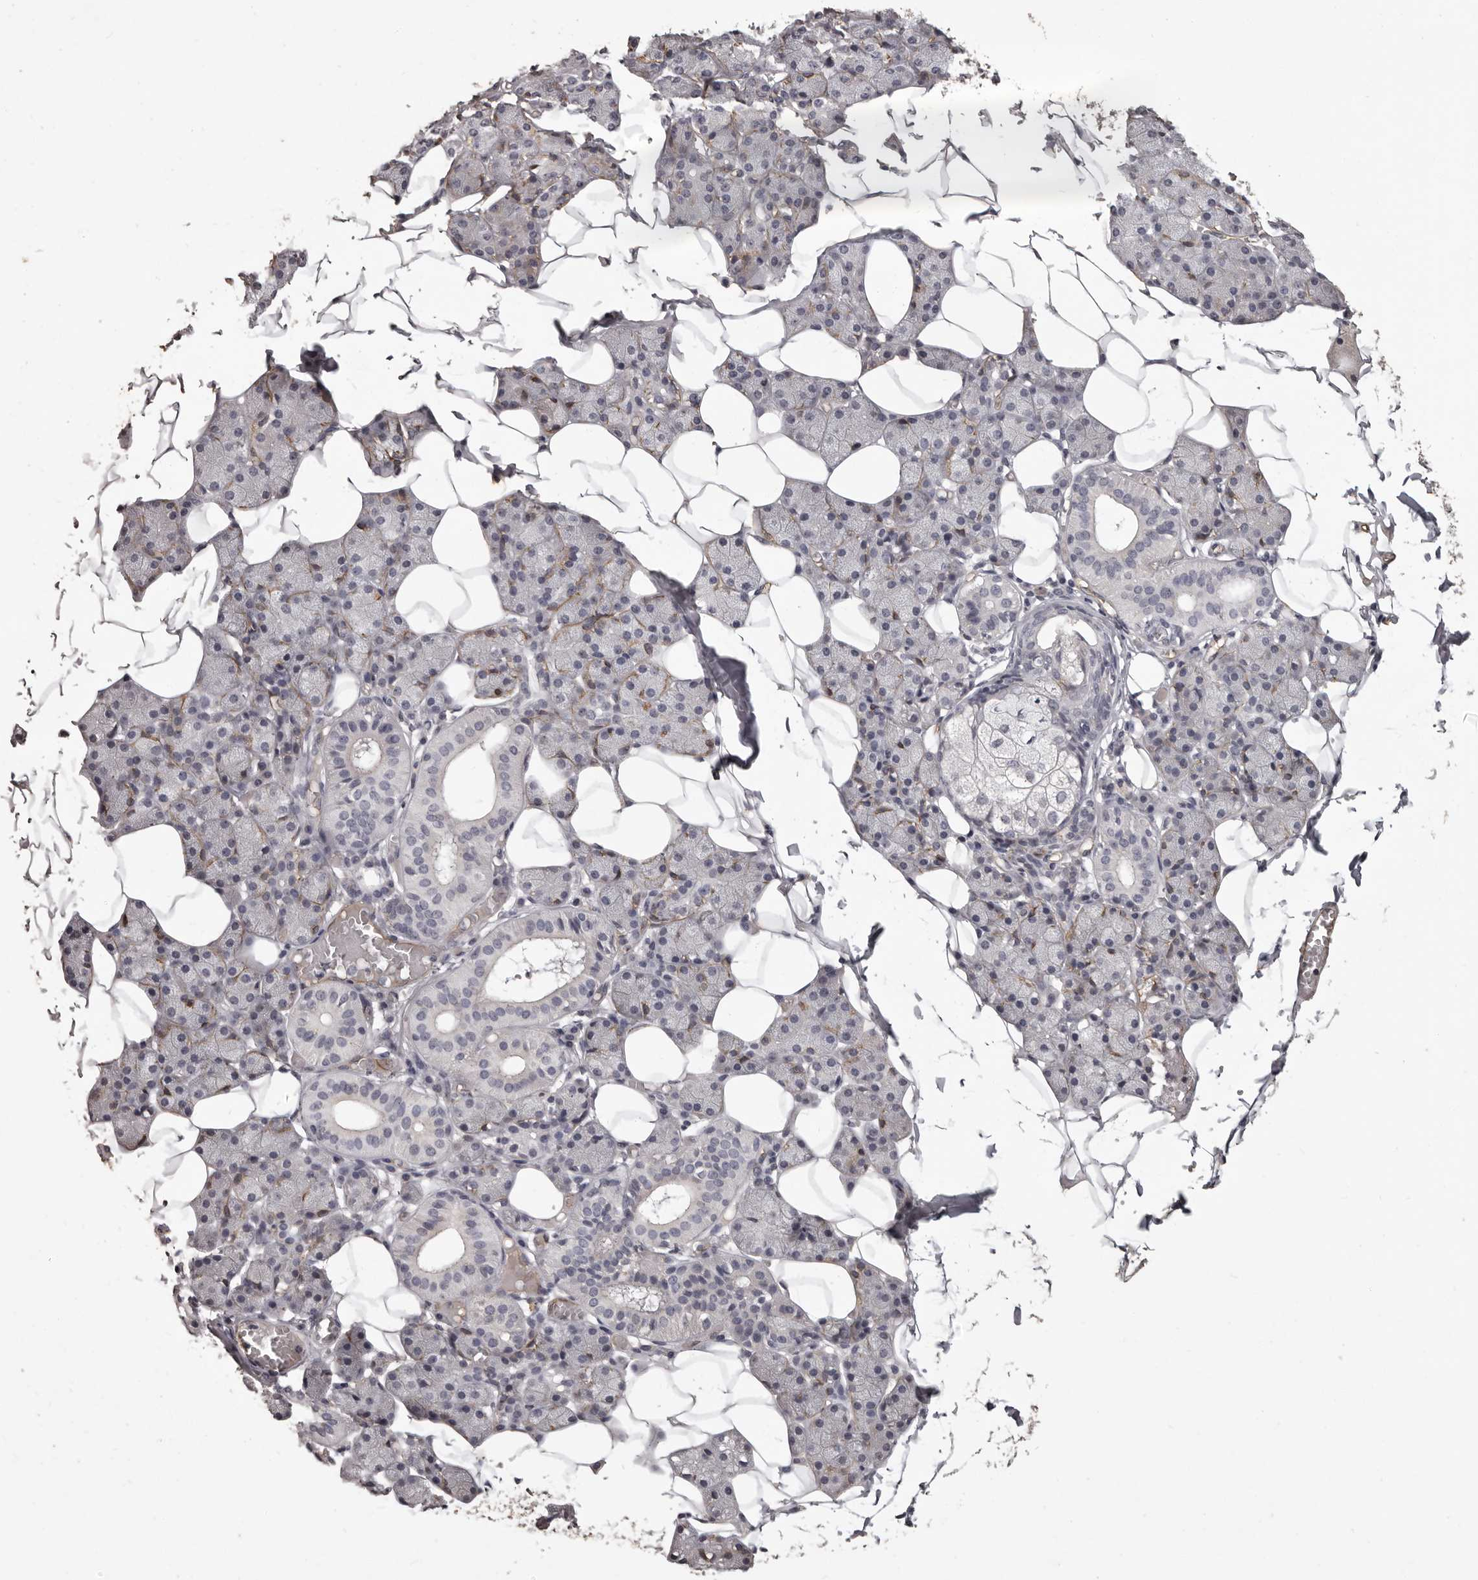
{"staining": {"intensity": "weak", "quantity": "<25%", "location": "cytoplasmic/membranous"}, "tissue": "salivary gland", "cell_type": "Glandular cells", "image_type": "normal", "snomed": [{"axis": "morphology", "description": "Normal tissue, NOS"}, {"axis": "topography", "description": "Salivary gland"}], "caption": "The image reveals no staining of glandular cells in normal salivary gland. The staining was performed using DAB to visualize the protein expression in brown, while the nuclei were stained in blue with hematoxylin (Magnification: 20x).", "gene": "GPR78", "patient": {"sex": "female", "age": 33}}